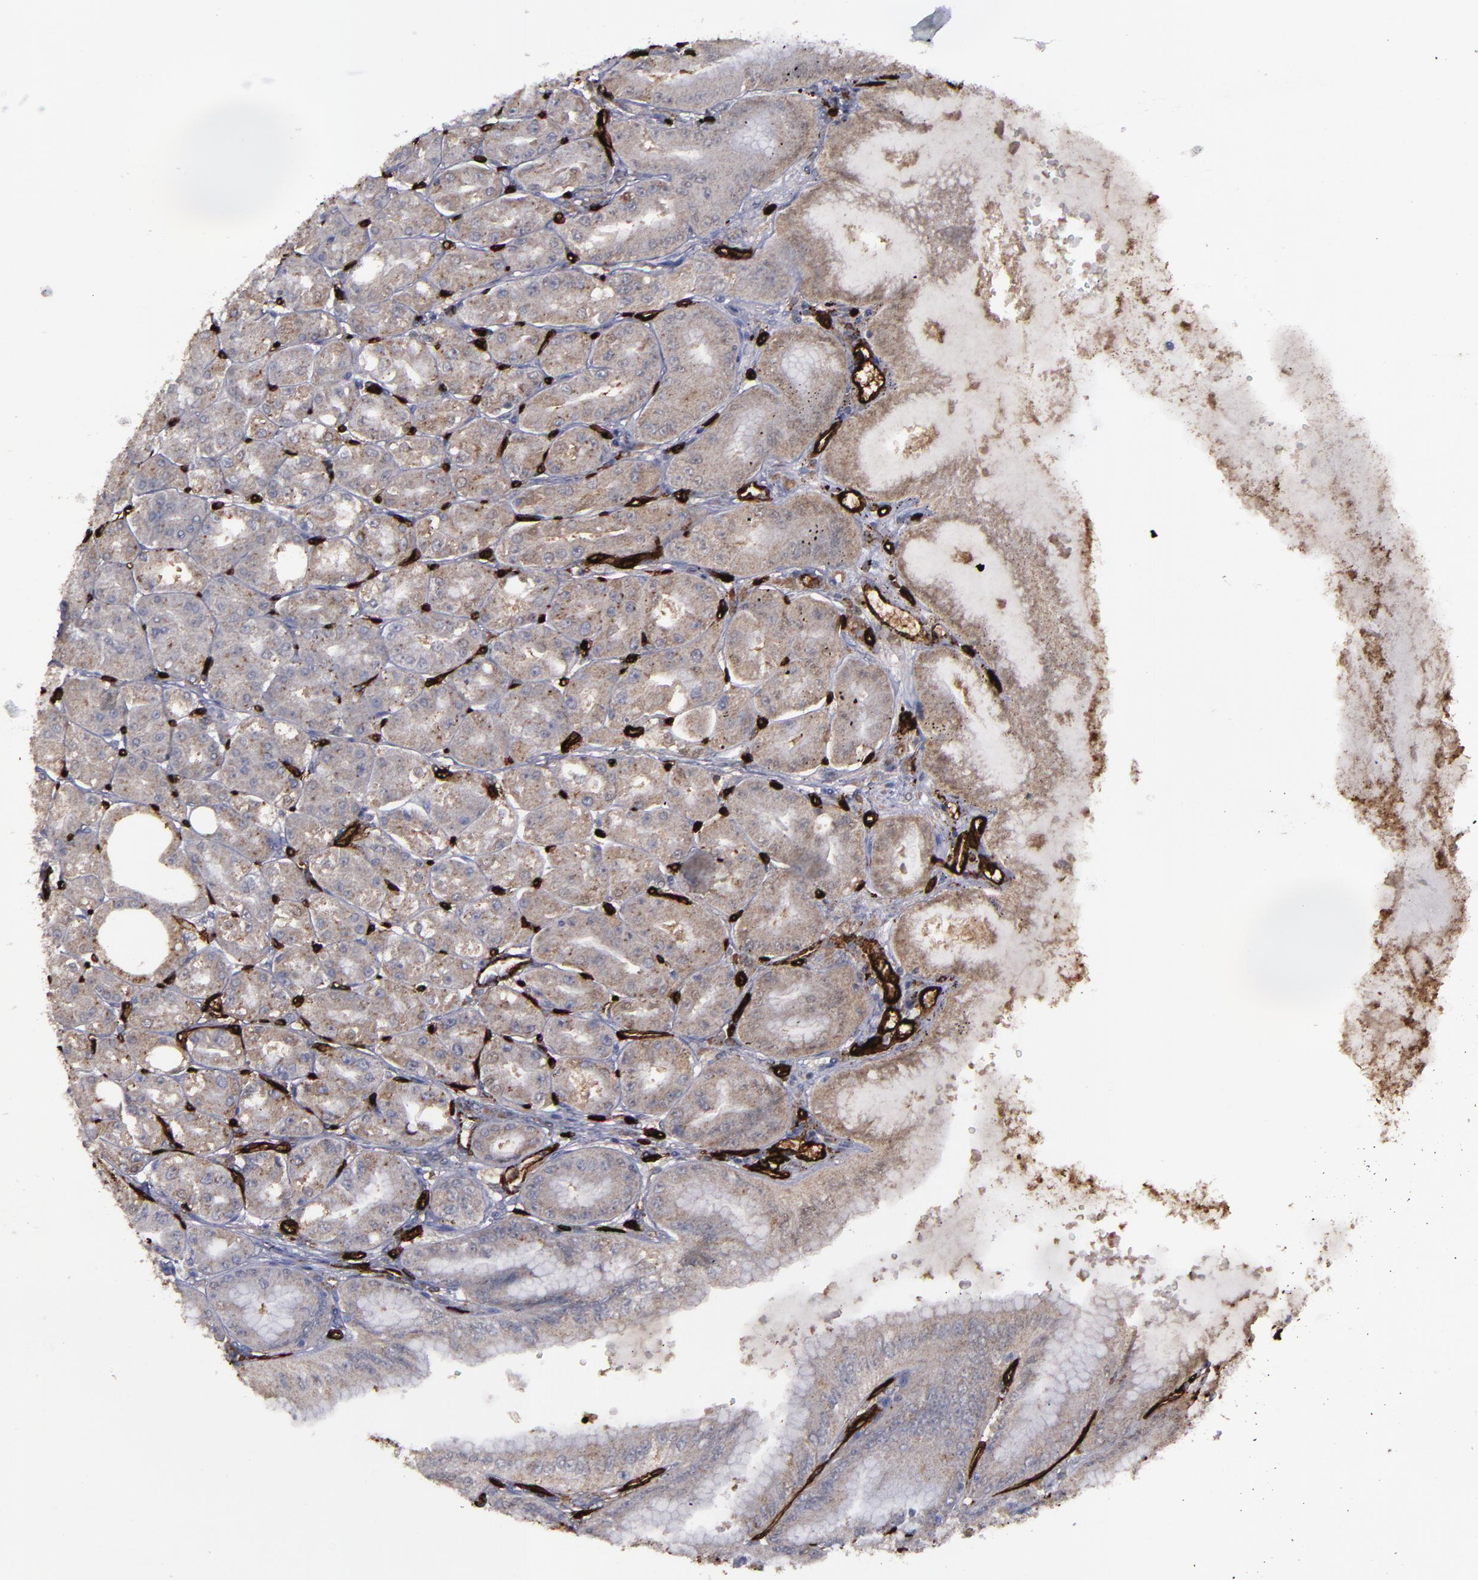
{"staining": {"intensity": "weak", "quantity": "25%-75%", "location": "cytoplasmic/membranous"}, "tissue": "stomach", "cell_type": "Glandular cells", "image_type": "normal", "snomed": [{"axis": "morphology", "description": "Normal tissue, NOS"}, {"axis": "topography", "description": "Stomach, lower"}], "caption": "Protein analysis of benign stomach shows weak cytoplasmic/membranous positivity in approximately 25%-75% of glandular cells. (DAB IHC with brightfield microscopy, high magnification).", "gene": "CD36", "patient": {"sex": "male", "age": 71}}